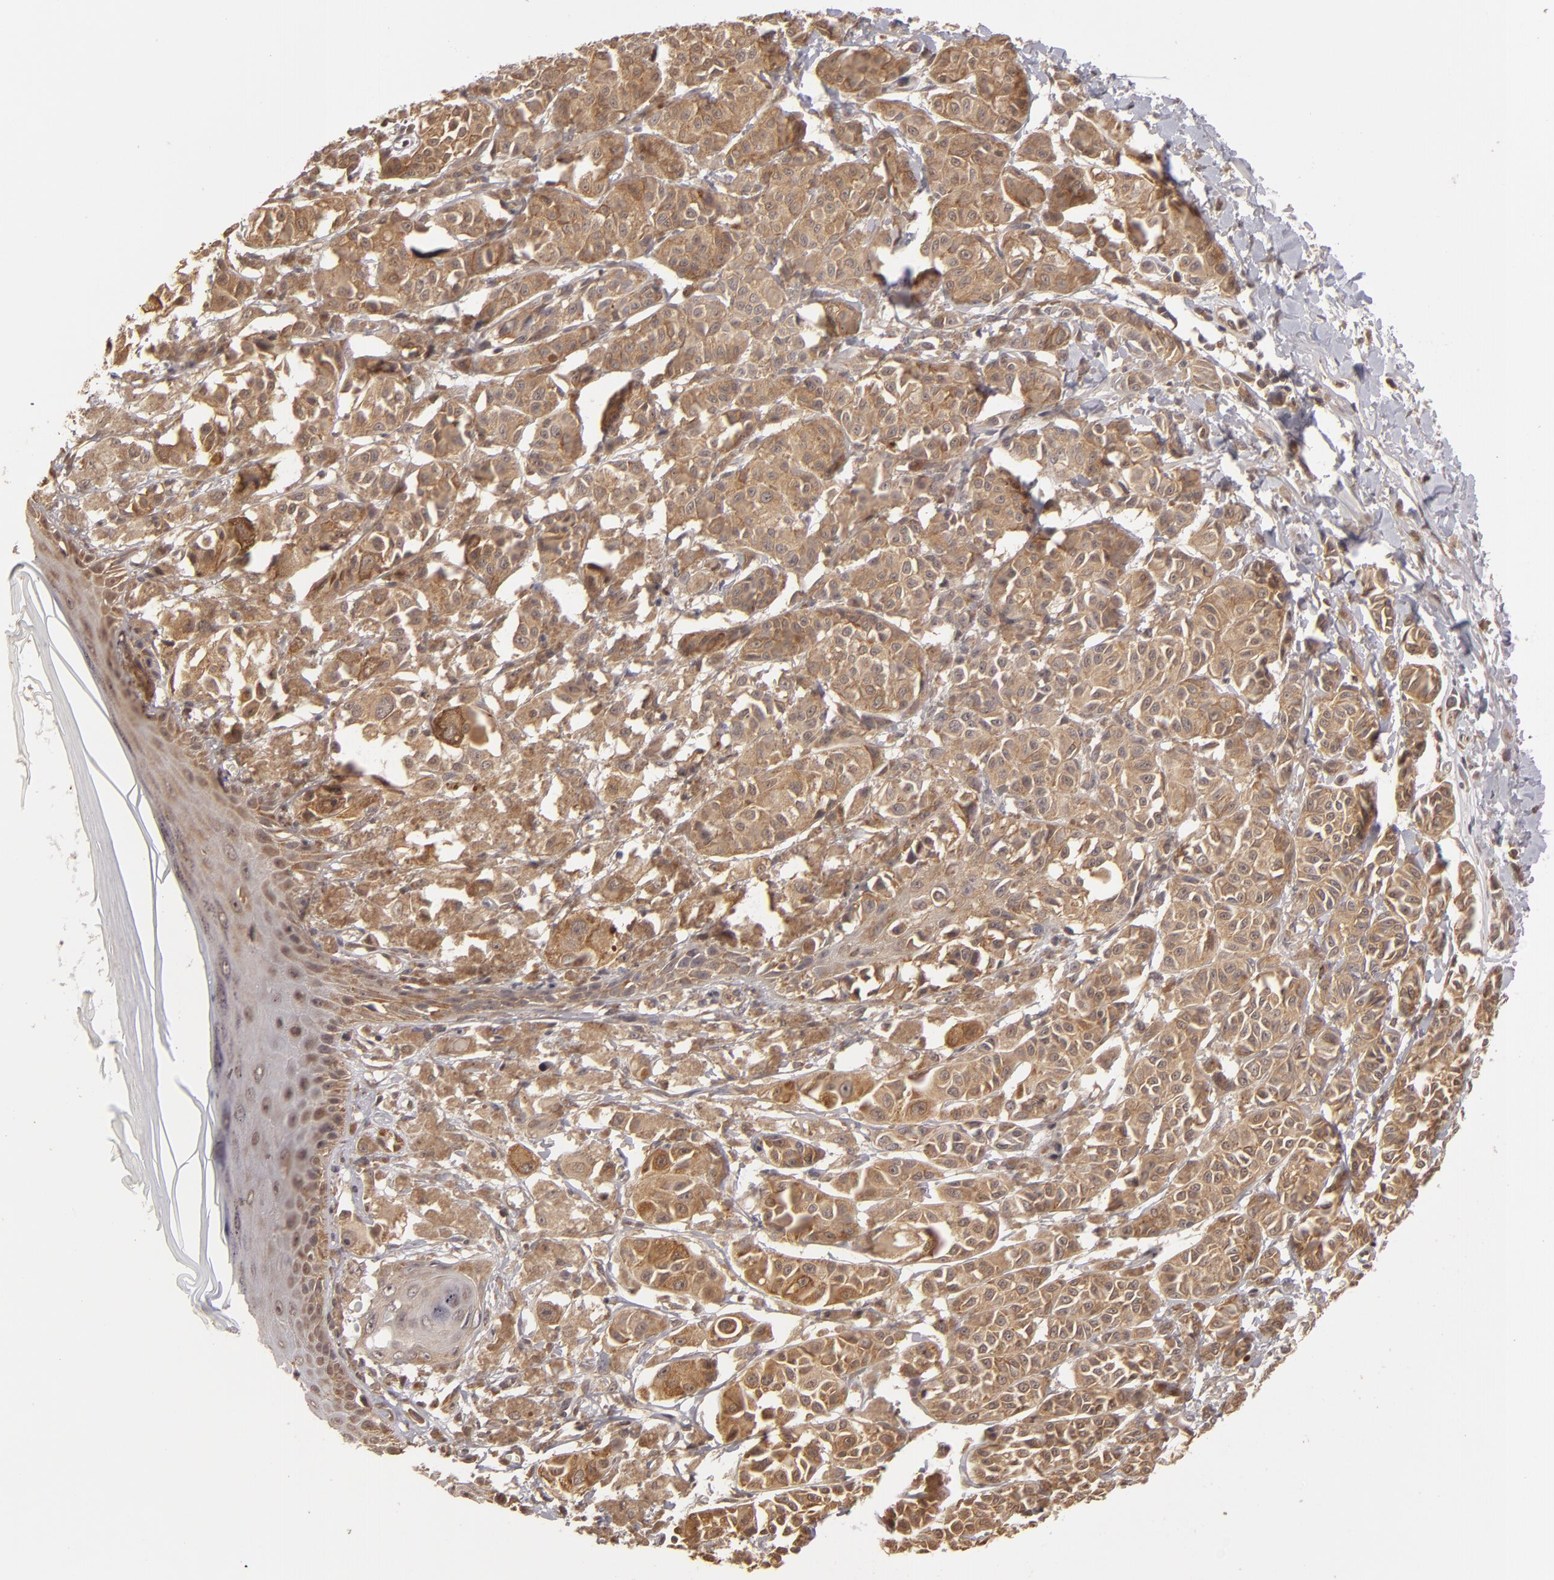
{"staining": {"intensity": "moderate", "quantity": ">75%", "location": "cytoplasmic/membranous"}, "tissue": "melanoma", "cell_type": "Tumor cells", "image_type": "cancer", "snomed": [{"axis": "morphology", "description": "Malignant melanoma, NOS"}, {"axis": "topography", "description": "Skin"}], "caption": "Malignant melanoma tissue reveals moderate cytoplasmic/membranous positivity in approximately >75% of tumor cells", "gene": "MAPK3", "patient": {"sex": "male", "age": 76}}